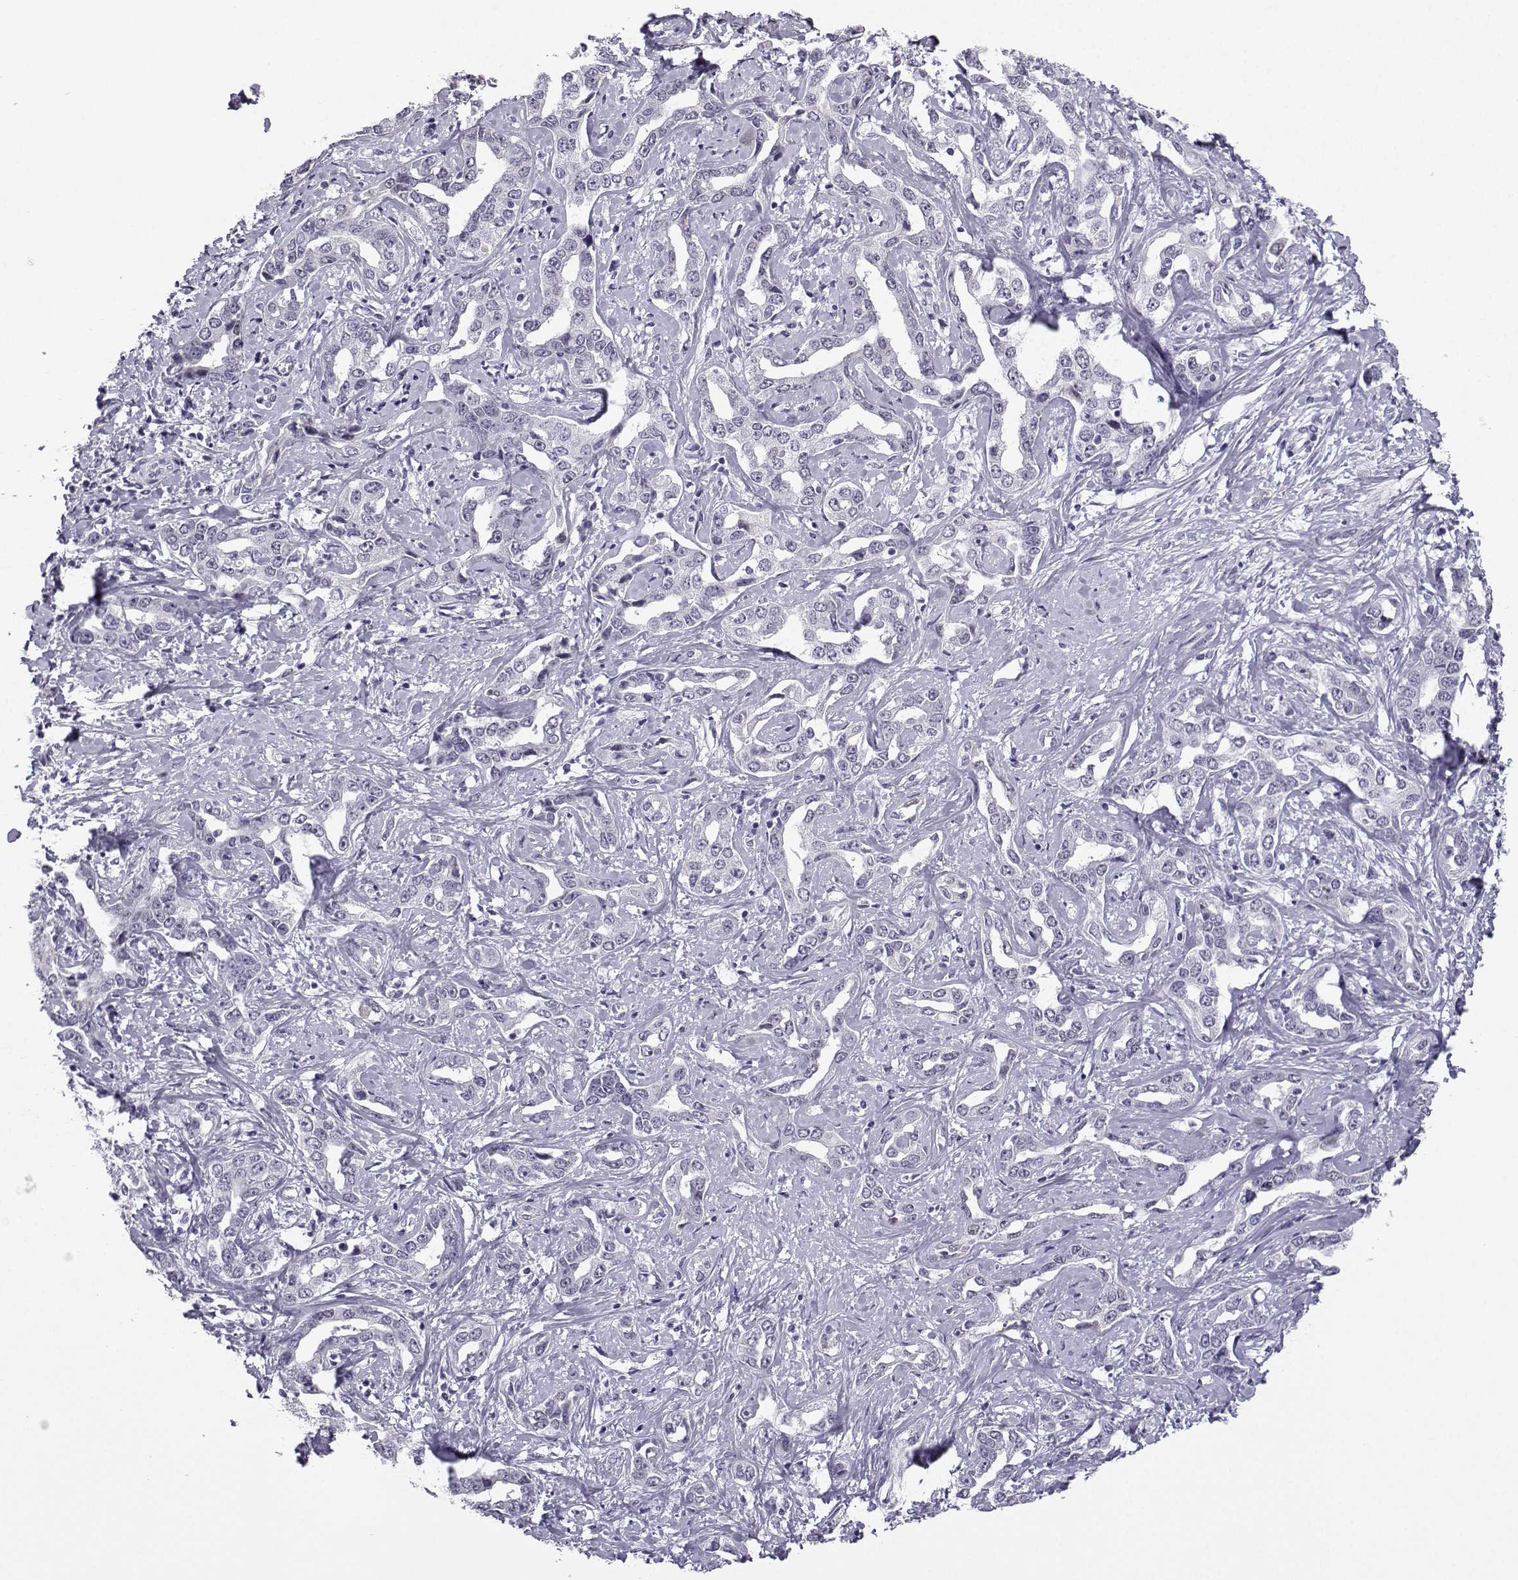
{"staining": {"intensity": "negative", "quantity": "none", "location": "none"}, "tissue": "liver cancer", "cell_type": "Tumor cells", "image_type": "cancer", "snomed": [{"axis": "morphology", "description": "Cholangiocarcinoma"}, {"axis": "topography", "description": "Liver"}], "caption": "The histopathology image exhibits no significant expression in tumor cells of cholangiocarcinoma (liver).", "gene": "MRGBP", "patient": {"sex": "male", "age": 59}}